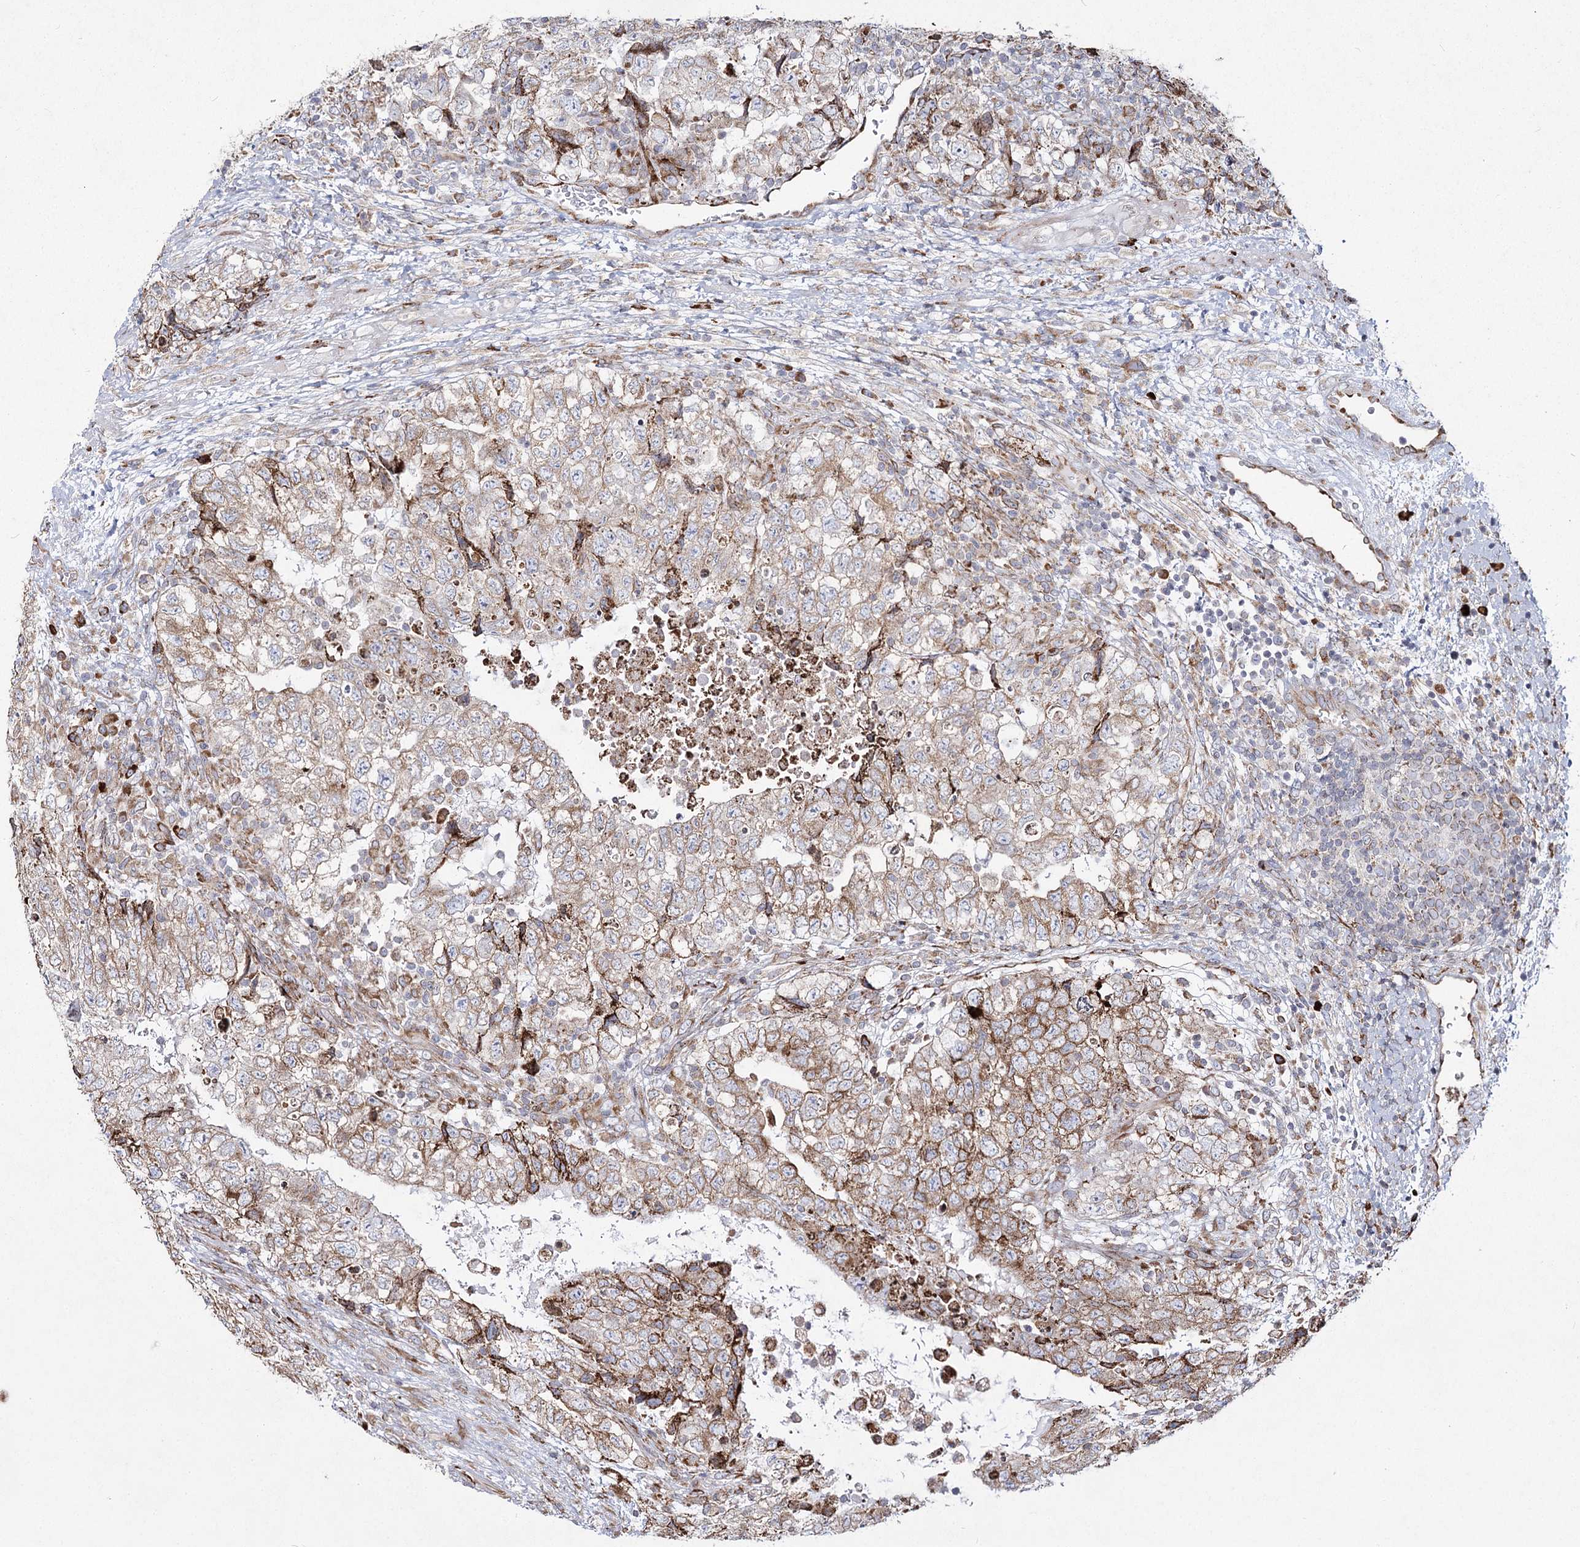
{"staining": {"intensity": "moderate", "quantity": "<25%", "location": "cytoplasmic/membranous"}, "tissue": "testis cancer", "cell_type": "Tumor cells", "image_type": "cancer", "snomed": [{"axis": "morphology", "description": "Carcinoma, Embryonal, NOS"}, {"axis": "topography", "description": "Testis"}], "caption": "There is low levels of moderate cytoplasmic/membranous positivity in tumor cells of testis cancer (embryonal carcinoma), as demonstrated by immunohistochemical staining (brown color).", "gene": "NHLRC2", "patient": {"sex": "male", "age": 37}}